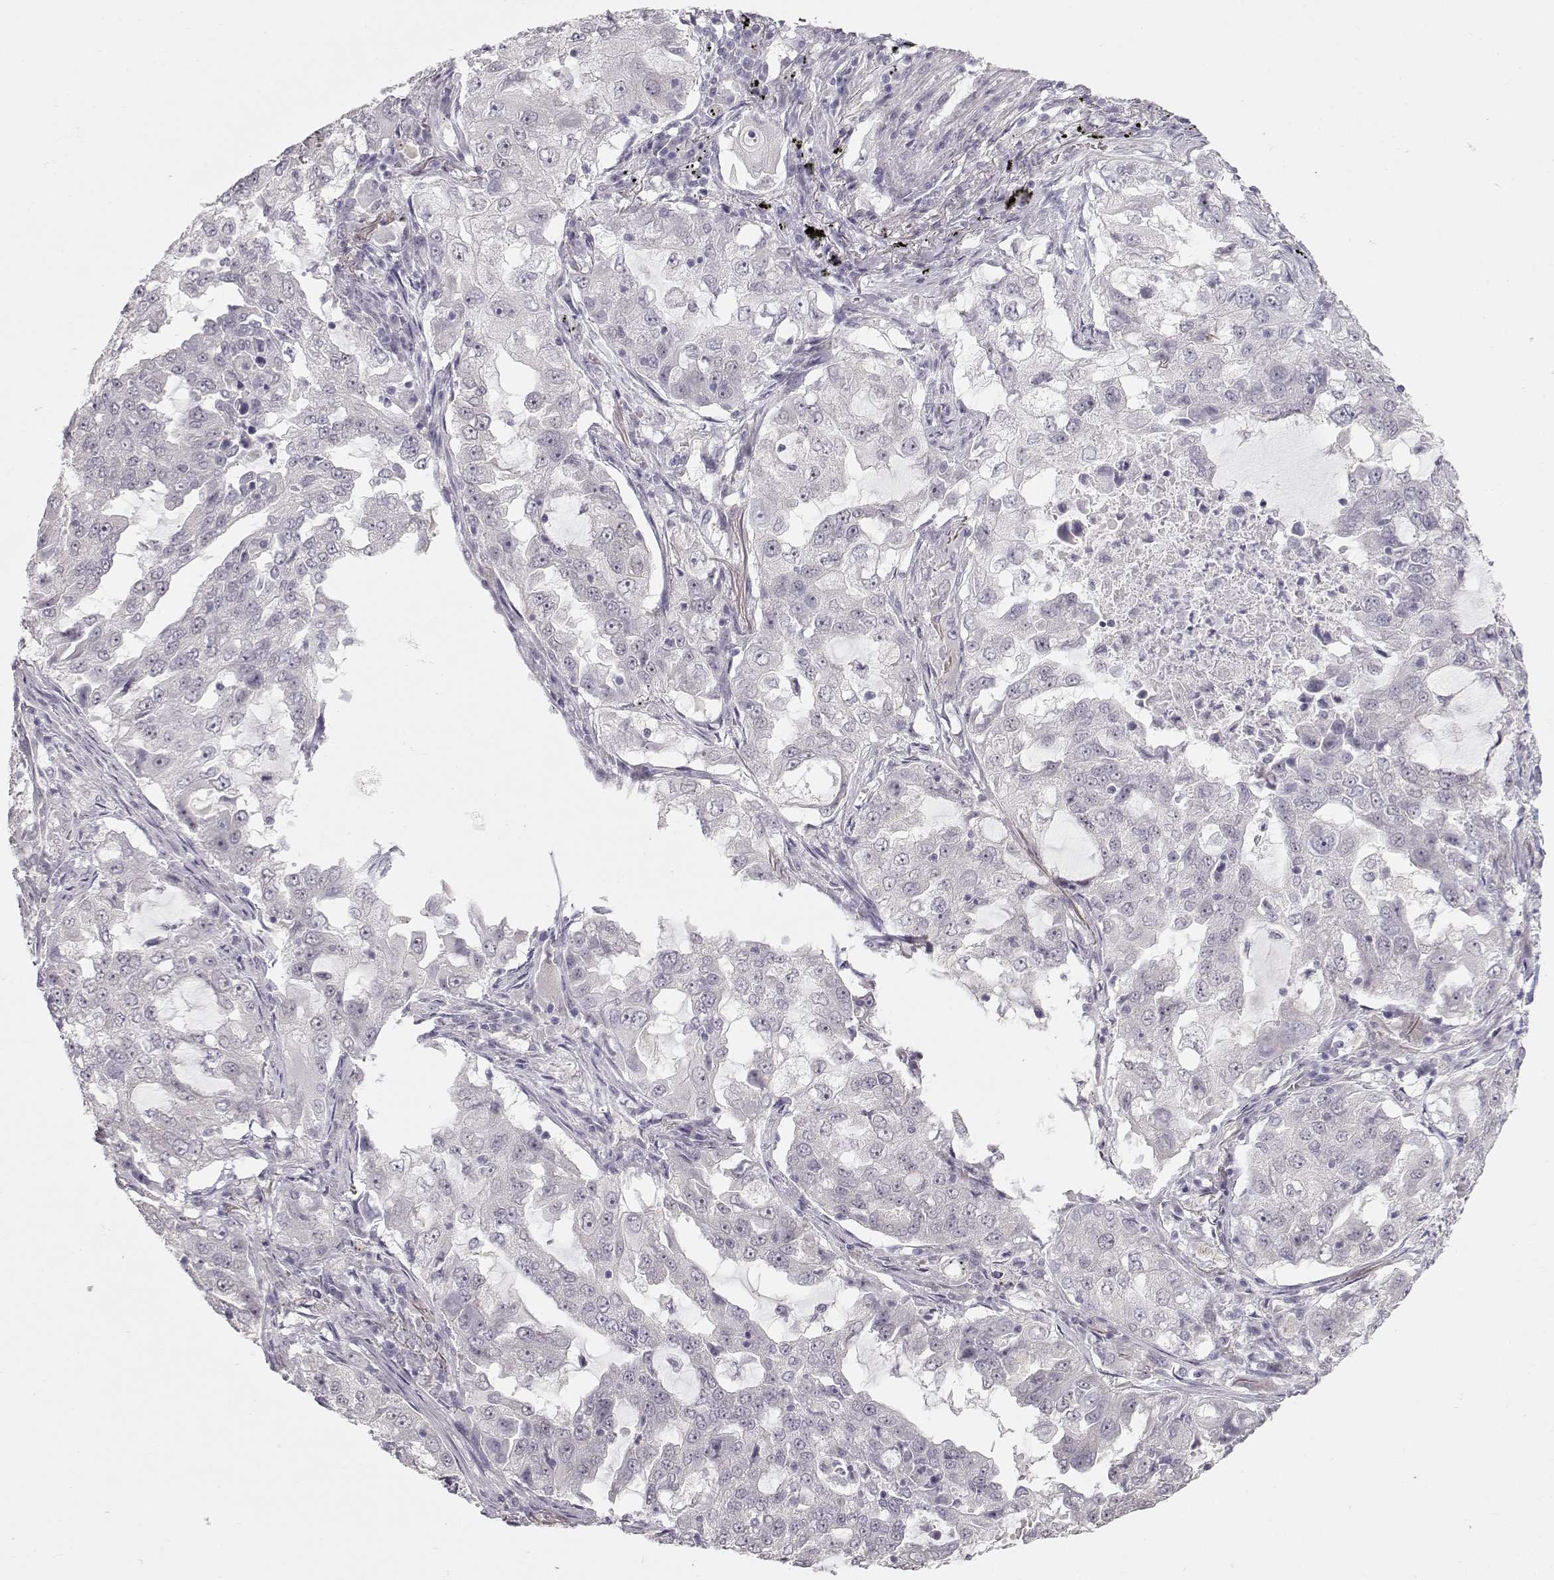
{"staining": {"intensity": "negative", "quantity": "none", "location": "none"}, "tissue": "lung cancer", "cell_type": "Tumor cells", "image_type": "cancer", "snomed": [{"axis": "morphology", "description": "Adenocarcinoma, NOS"}, {"axis": "topography", "description": "Lung"}], "caption": "Tumor cells show no significant staining in lung cancer (adenocarcinoma). (Stains: DAB (3,3'-diaminobenzidine) immunohistochemistry with hematoxylin counter stain, Microscopy: brightfield microscopy at high magnification).", "gene": "FAM205A", "patient": {"sex": "female", "age": 61}}